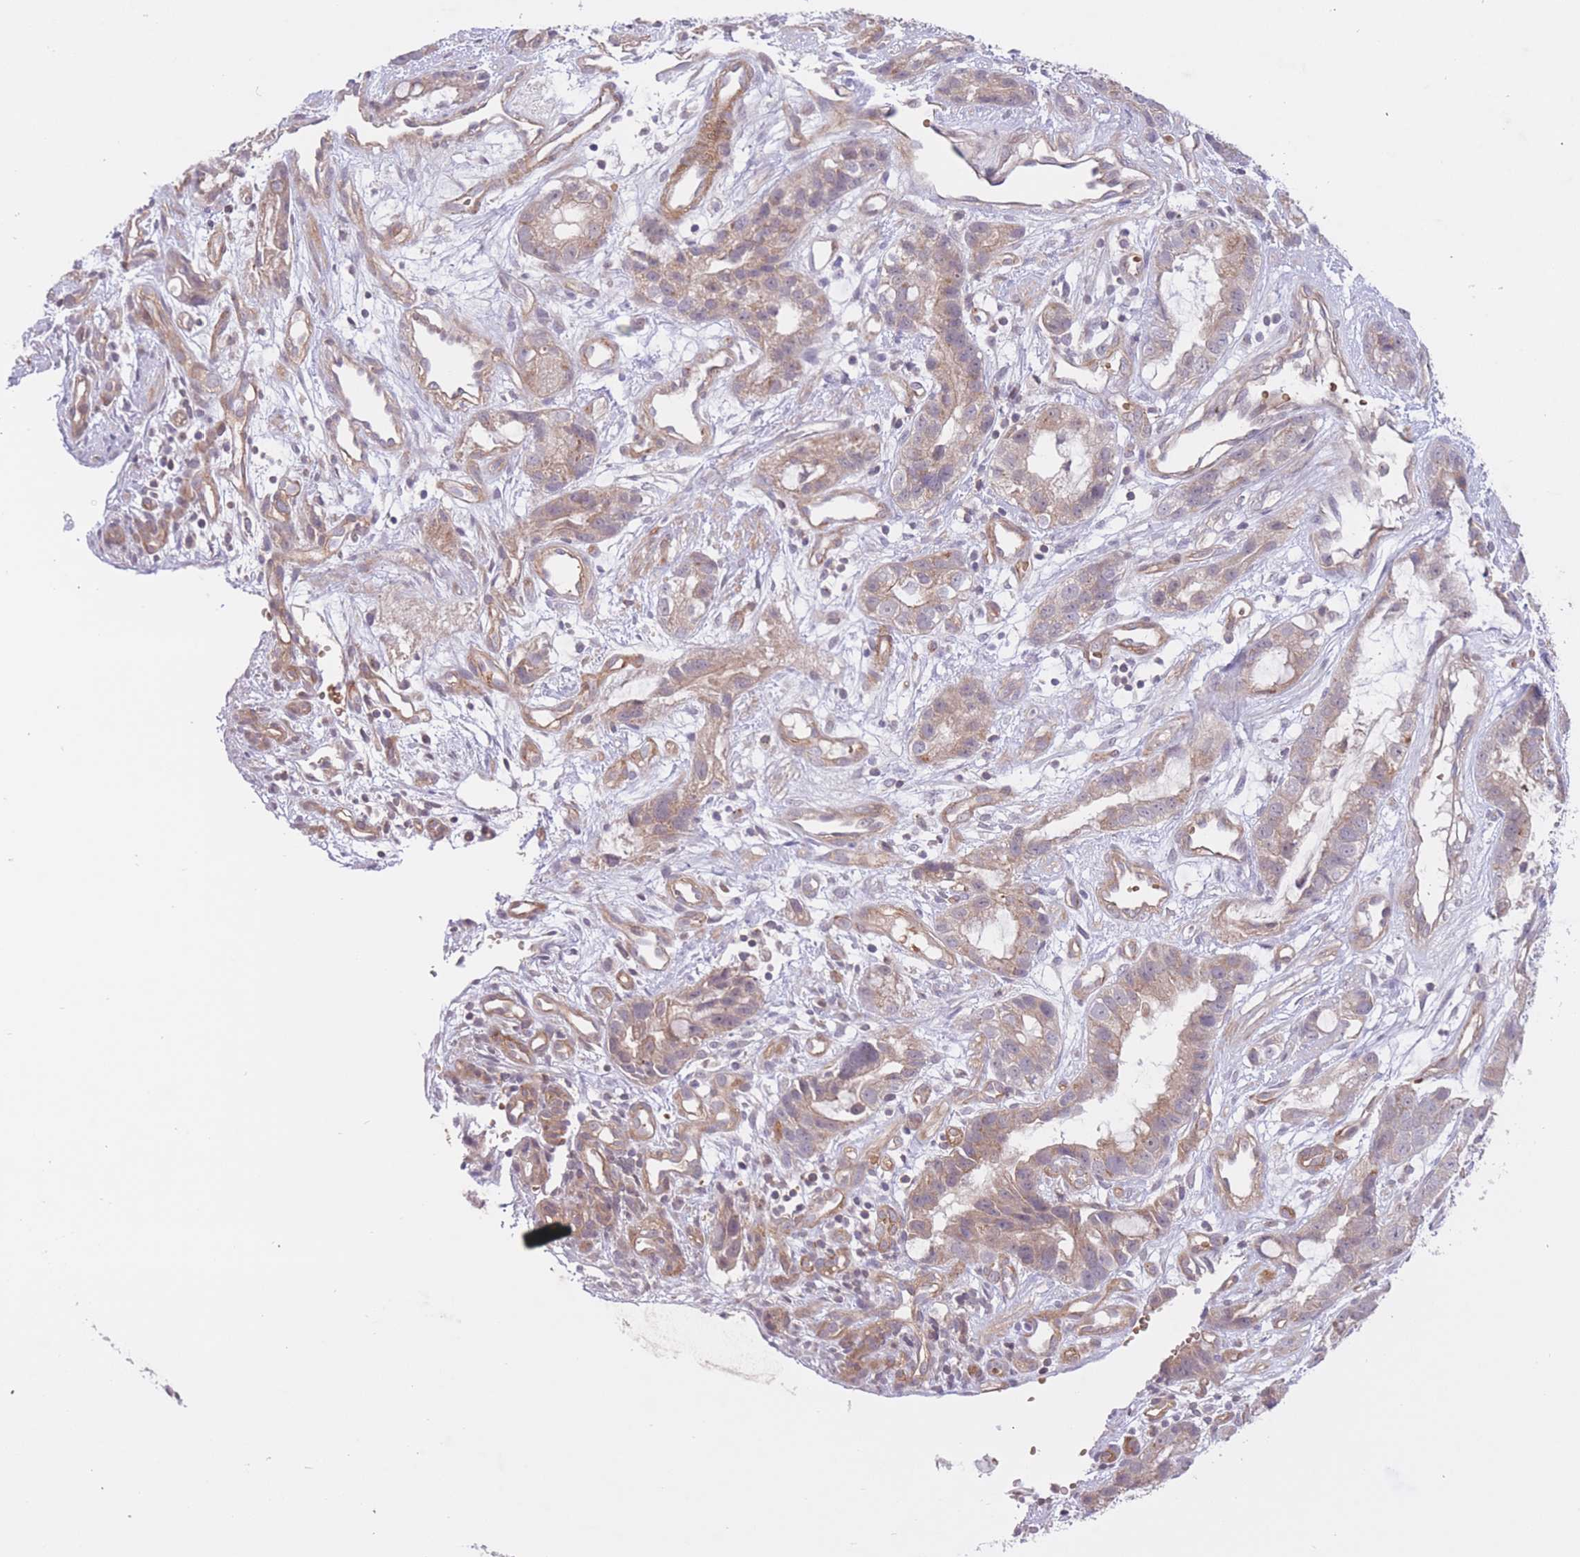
{"staining": {"intensity": "weak", "quantity": "25%-75%", "location": "cytoplasmic/membranous"}, "tissue": "stomach cancer", "cell_type": "Tumor cells", "image_type": "cancer", "snomed": [{"axis": "morphology", "description": "Adenocarcinoma, NOS"}, {"axis": "topography", "description": "Stomach"}], "caption": "Protein staining by IHC shows weak cytoplasmic/membranous positivity in approximately 25%-75% of tumor cells in adenocarcinoma (stomach).", "gene": "FUT5", "patient": {"sex": "male", "age": 55}}